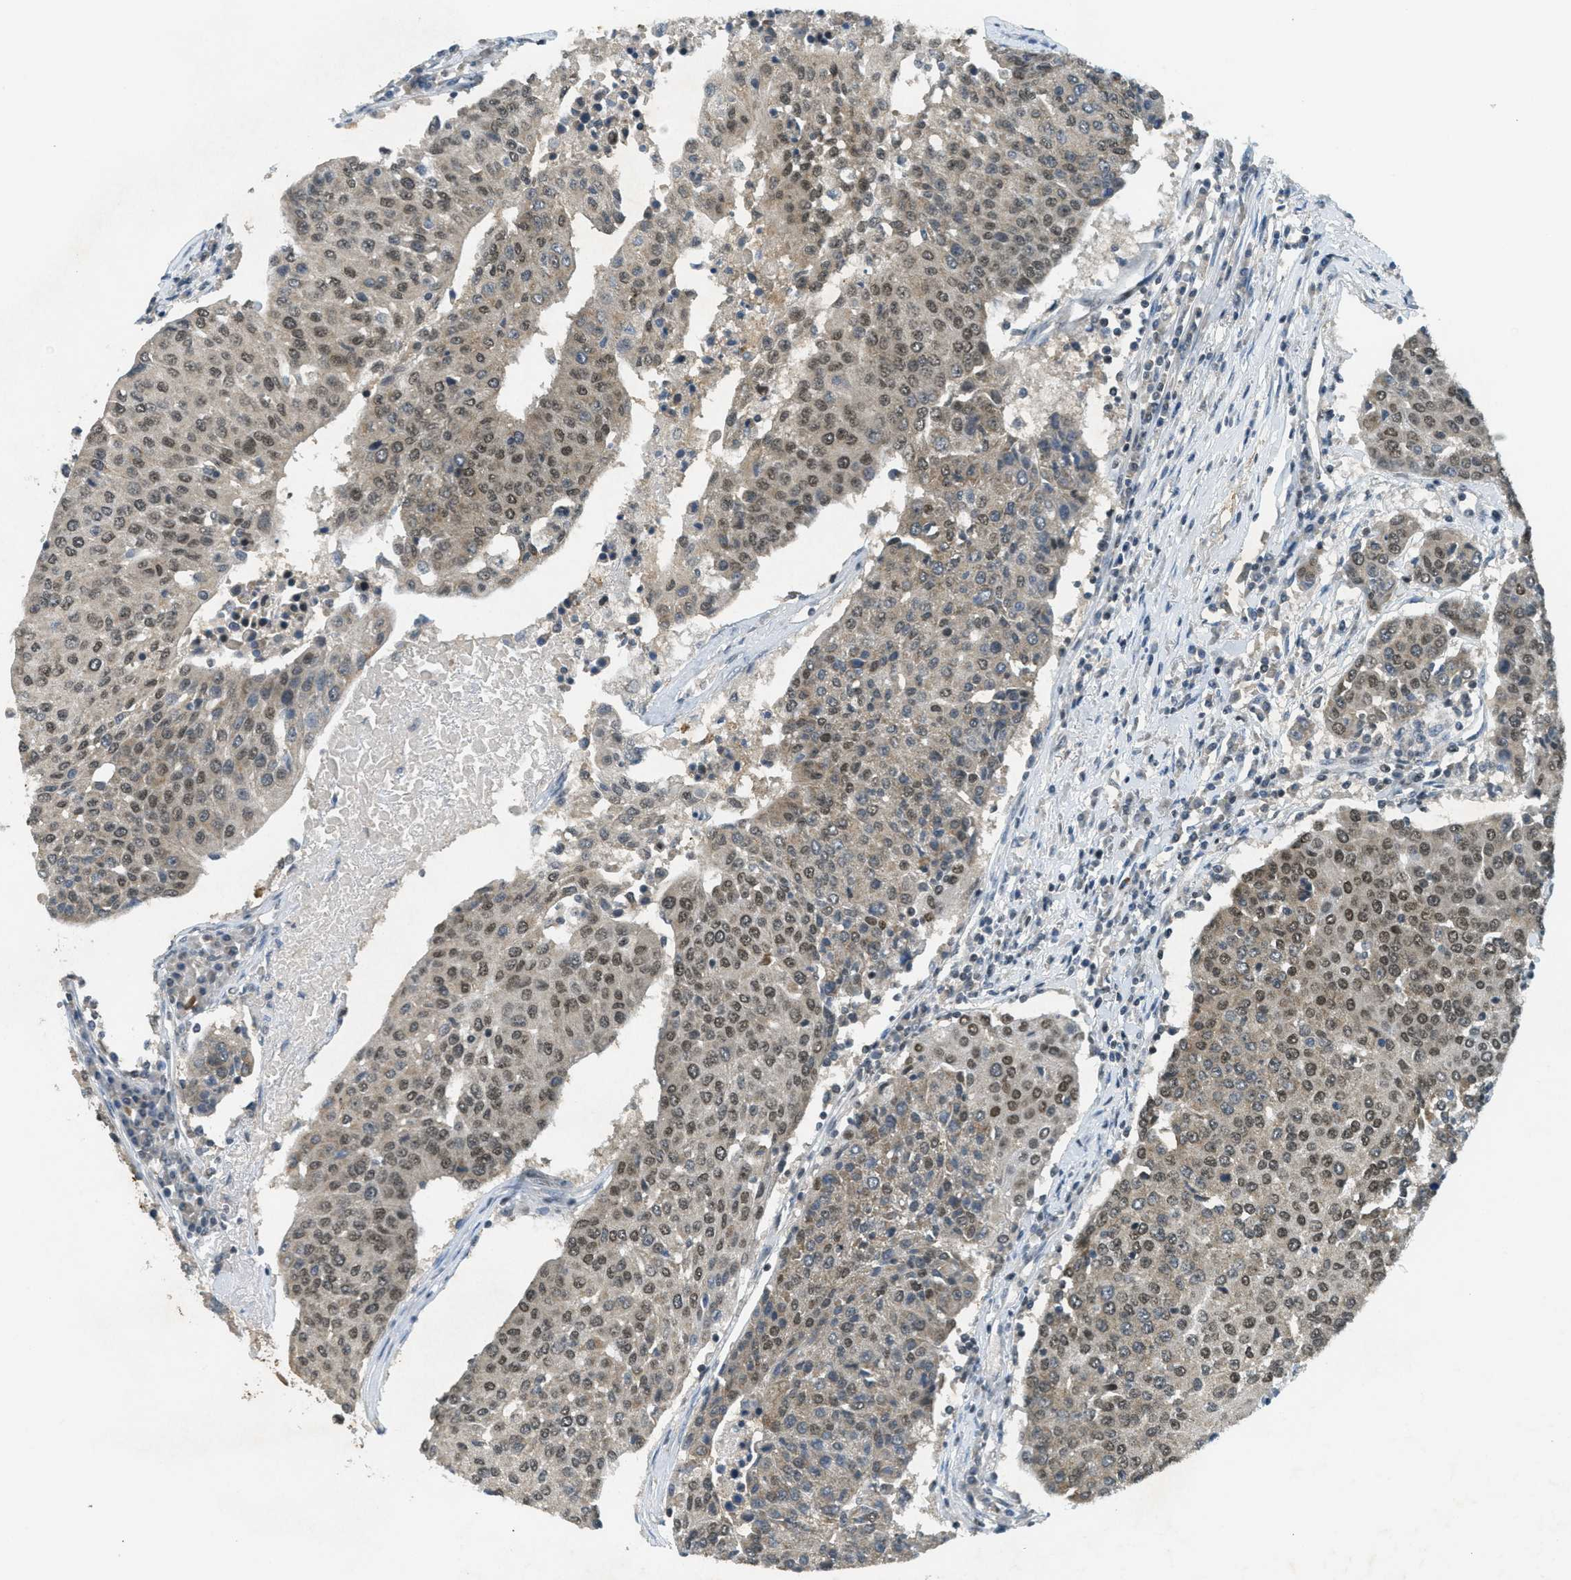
{"staining": {"intensity": "moderate", "quantity": ">75%", "location": "nuclear"}, "tissue": "urothelial cancer", "cell_type": "Tumor cells", "image_type": "cancer", "snomed": [{"axis": "morphology", "description": "Urothelial carcinoma, High grade"}, {"axis": "topography", "description": "Urinary bladder"}], "caption": "Approximately >75% of tumor cells in urothelial cancer demonstrate moderate nuclear protein staining as visualized by brown immunohistochemical staining.", "gene": "TCF20", "patient": {"sex": "female", "age": 85}}